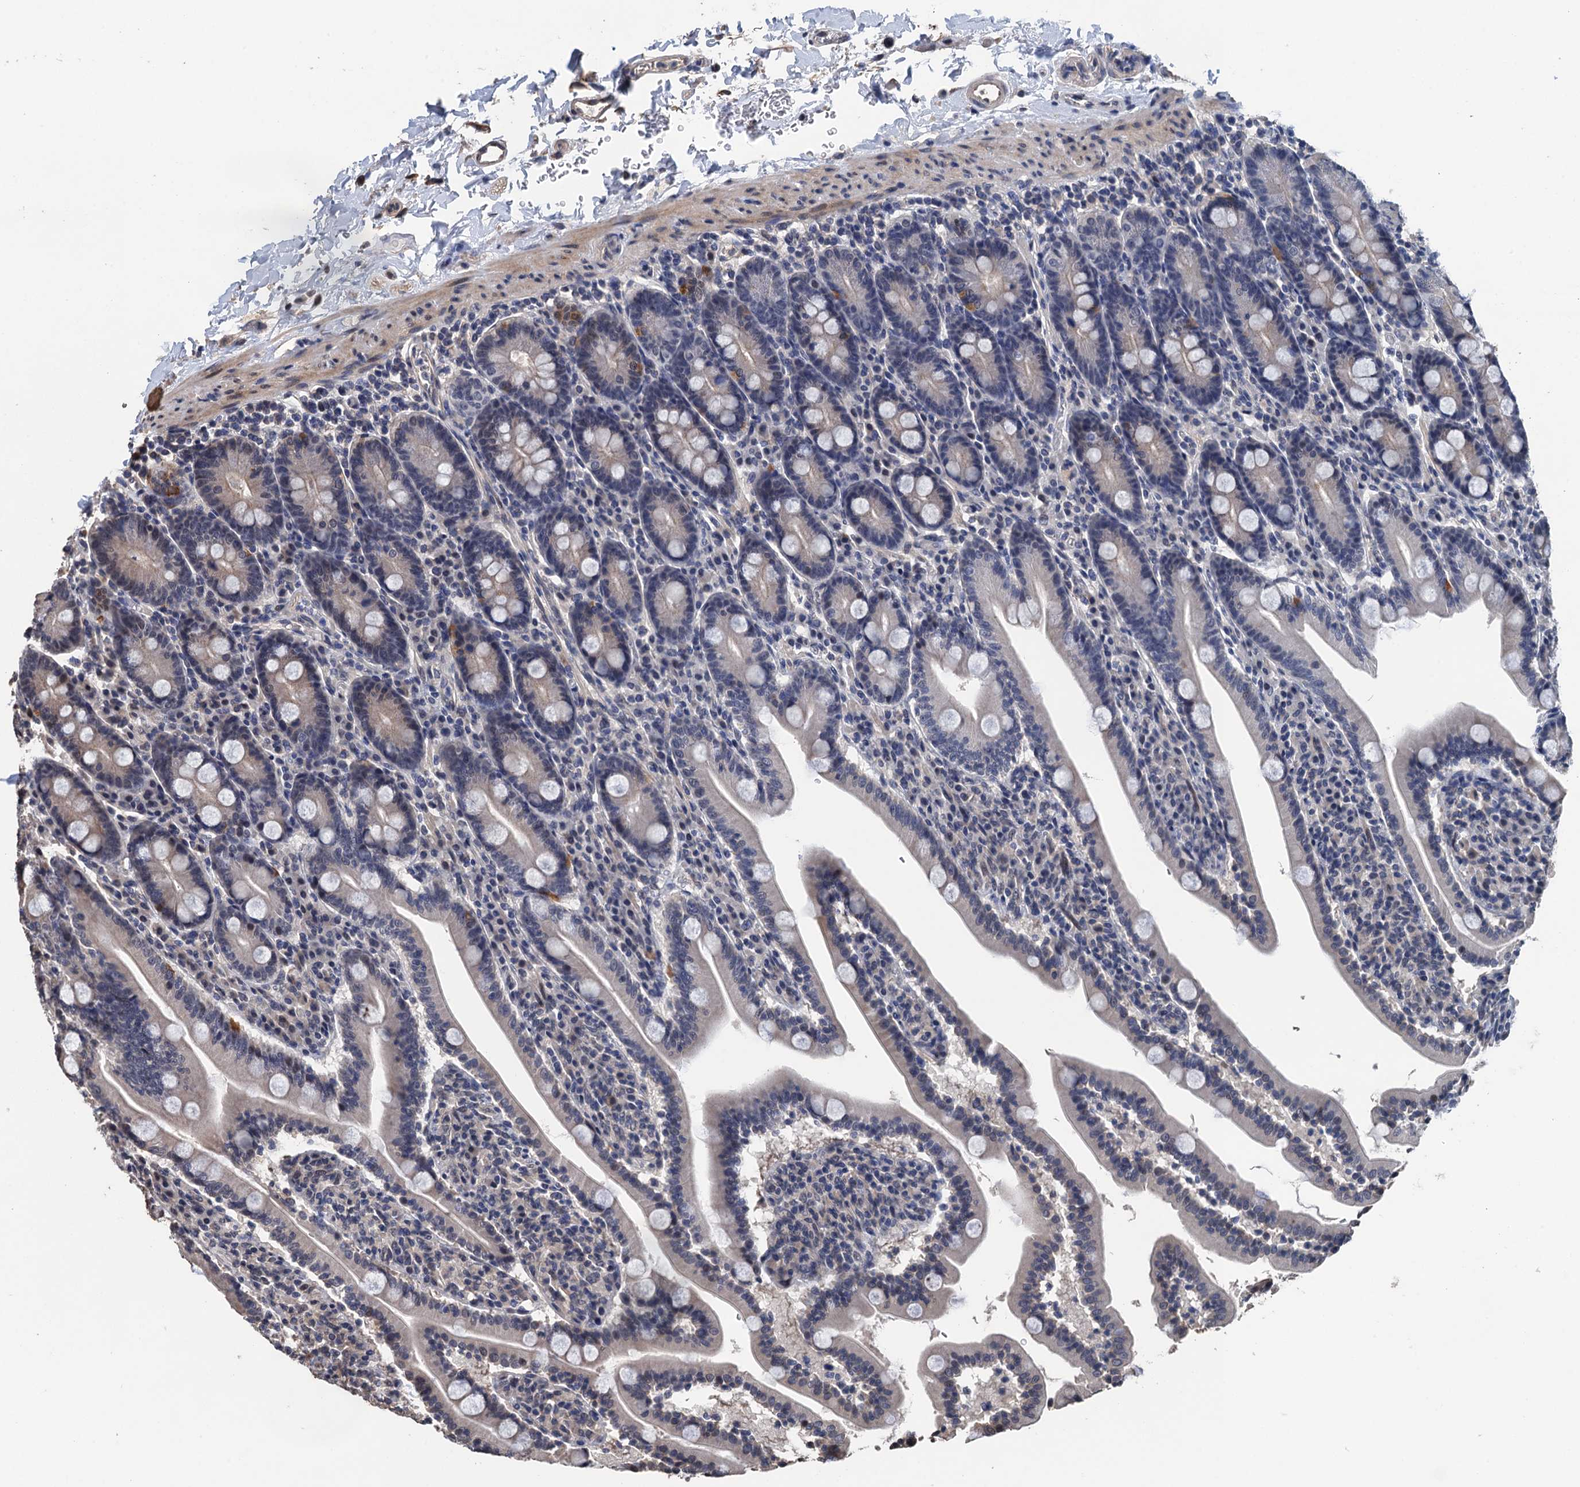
{"staining": {"intensity": "weak", "quantity": "<25%", "location": "cytoplasmic/membranous"}, "tissue": "duodenum", "cell_type": "Glandular cells", "image_type": "normal", "snomed": [{"axis": "morphology", "description": "Normal tissue, NOS"}, {"axis": "topography", "description": "Duodenum"}], "caption": "Immunohistochemistry (IHC) of benign human duodenum demonstrates no positivity in glandular cells.", "gene": "ART5", "patient": {"sex": "male", "age": 35}}